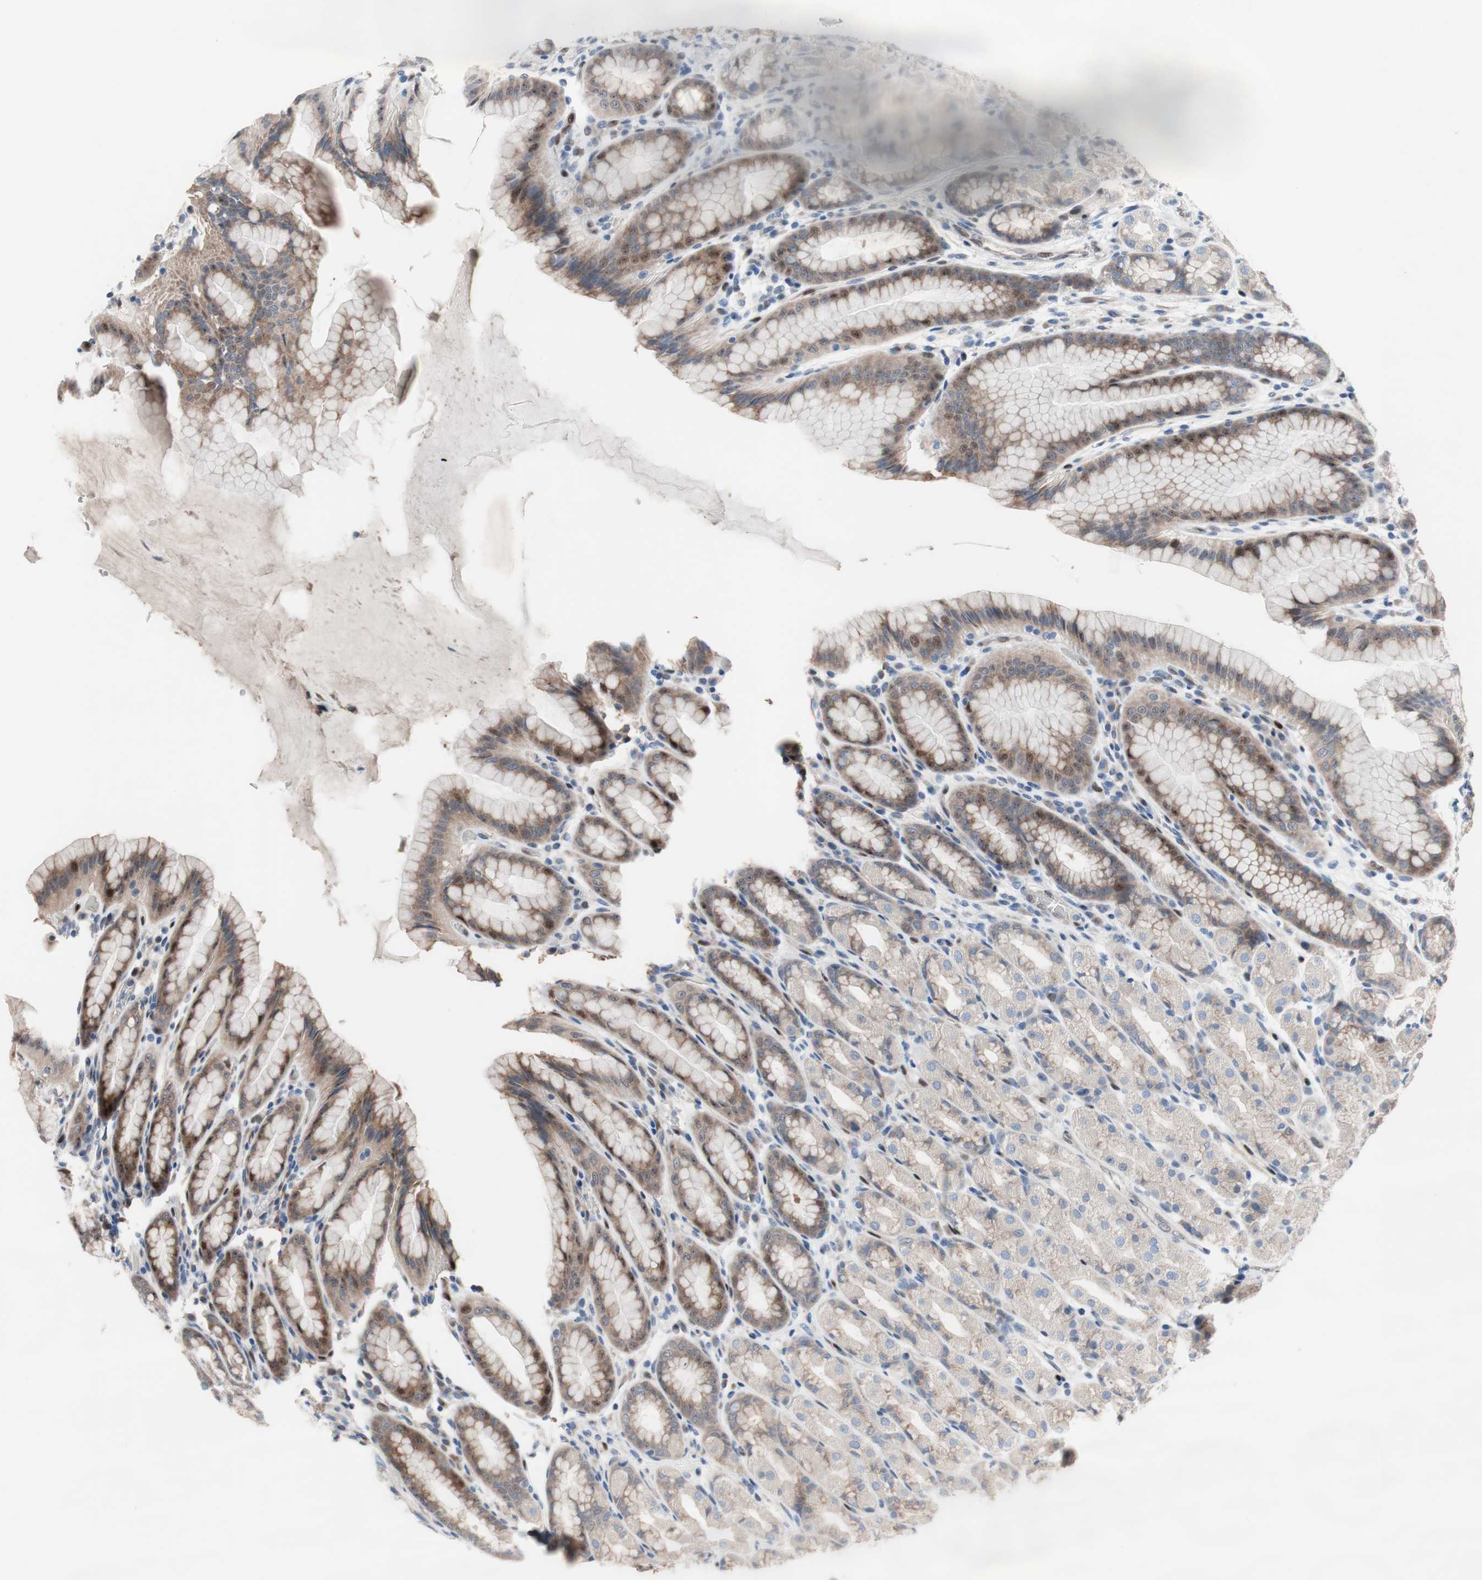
{"staining": {"intensity": "moderate", "quantity": "25%-75%", "location": "cytoplasmic/membranous,nuclear"}, "tissue": "stomach", "cell_type": "Glandular cells", "image_type": "normal", "snomed": [{"axis": "morphology", "description": "Normal tissue, NOS"}, {"axis": "topography", "description": "Stomach, upper"}], "caption": "Immunohistochemistry (IHC) histopathology image of benign stomach: stomach stained using IHC exhibits medium levels of moderate protein expression localized specifically in the cytoplasmic/membranous,nuclear of glandular cells, appearing as a cytoplasmic/membranous,nuclear brown color.", "gene": "PINX1", "patient": {"sex": "male", "age": 68}}